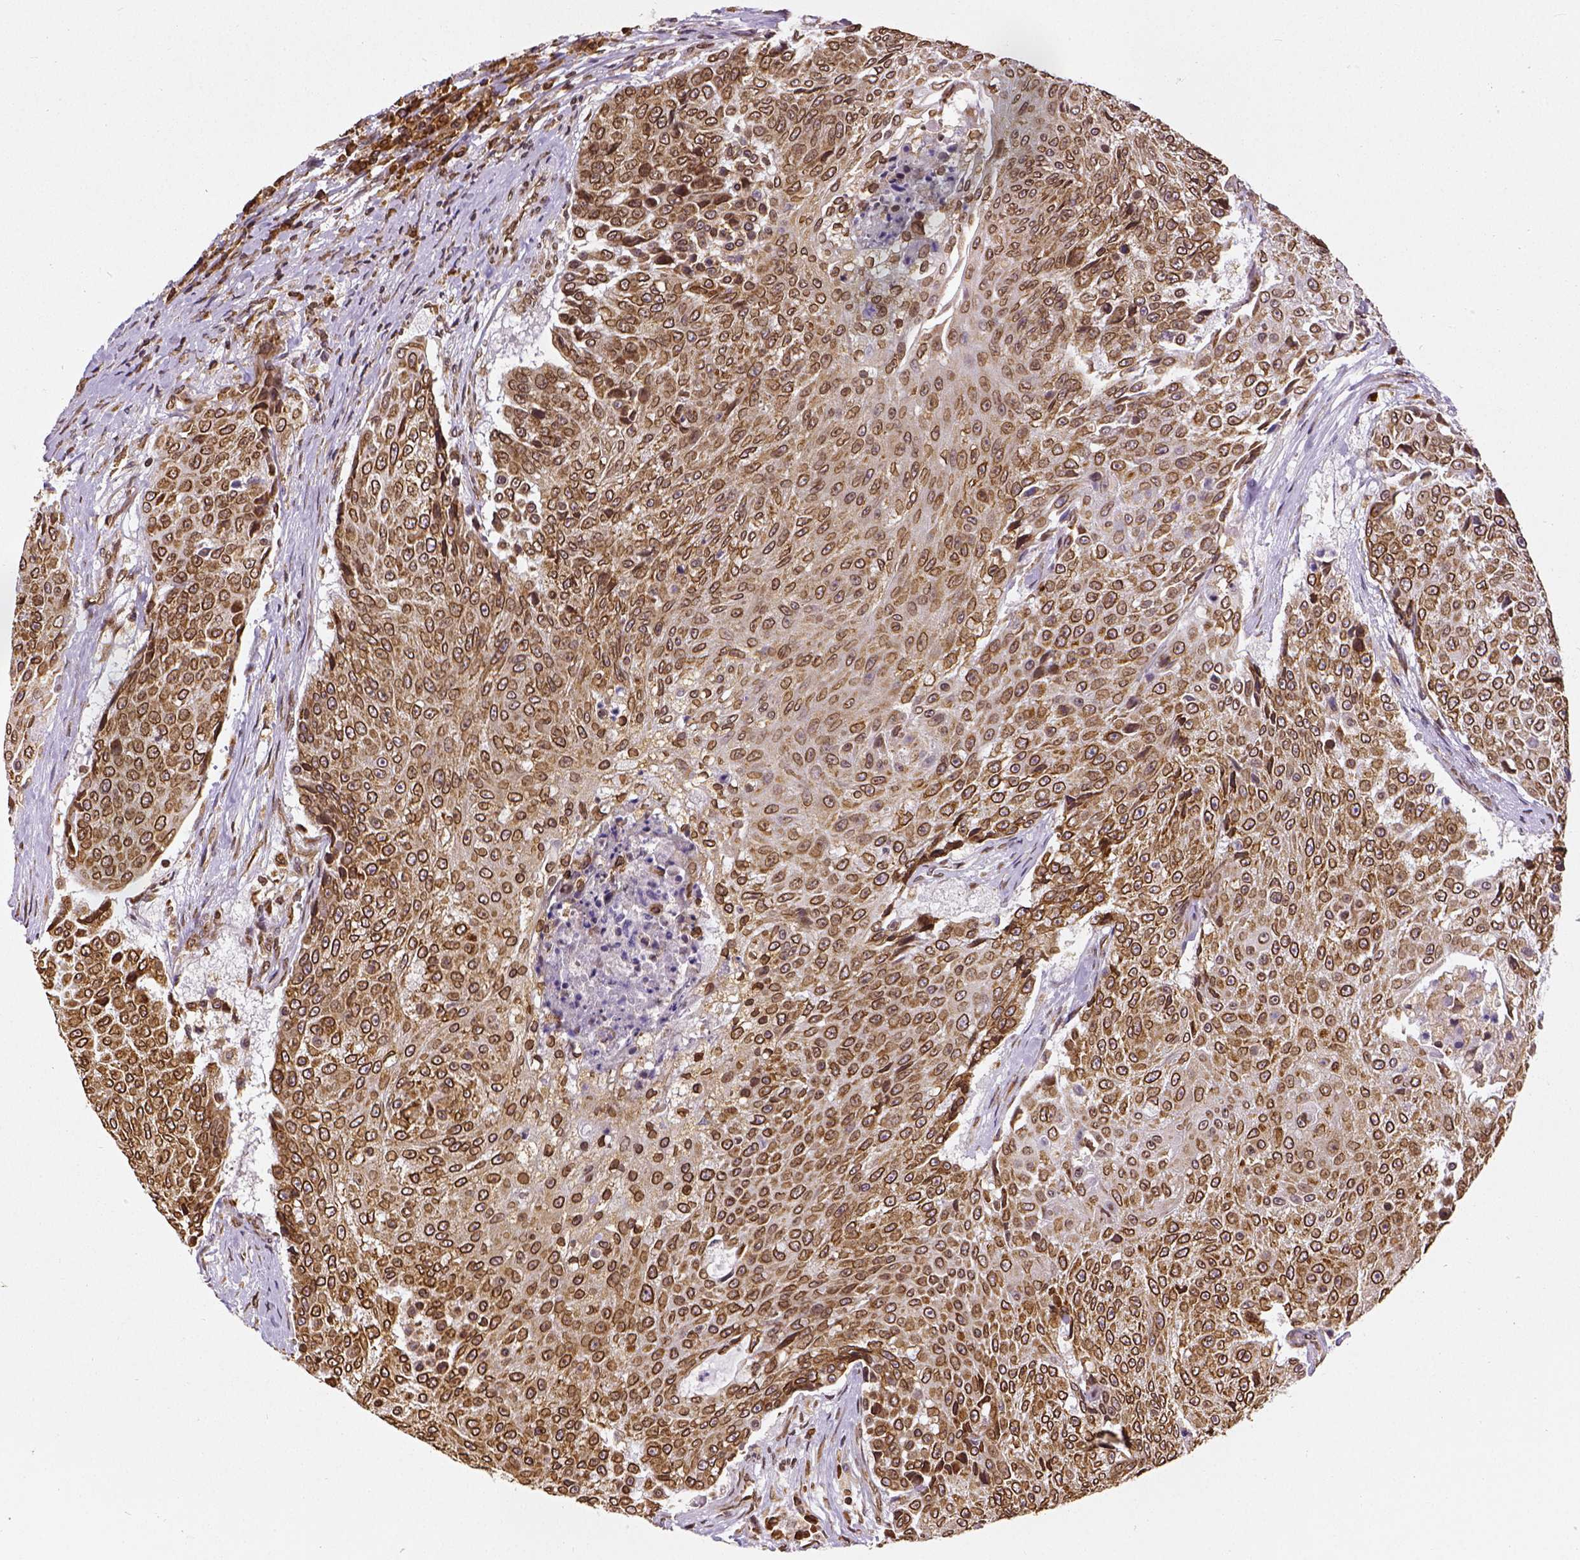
{"staining": {"intensity": "strong", "quantity": ">75%", "location": "cytoplasmic/membranous,nuclear"}, "tissue": "urothelial cancer", "cell_type": "Tumor cells", "image_type": "cancer", "snomed": [{"axis": "morphology", "description": "Urothelial carcinoma, High grade"}, {"axis": "topography", "description": "Urinary bladder"}], "caption": "Immunohistochemical staining of urothelial cancer demonstrates high levels of strong cytoplasmic/membranous and nuclear protein staining in approximately >75% of tumor cells.", "gene": "MTDH", "patient": {"sex": "female", "age": 63}}